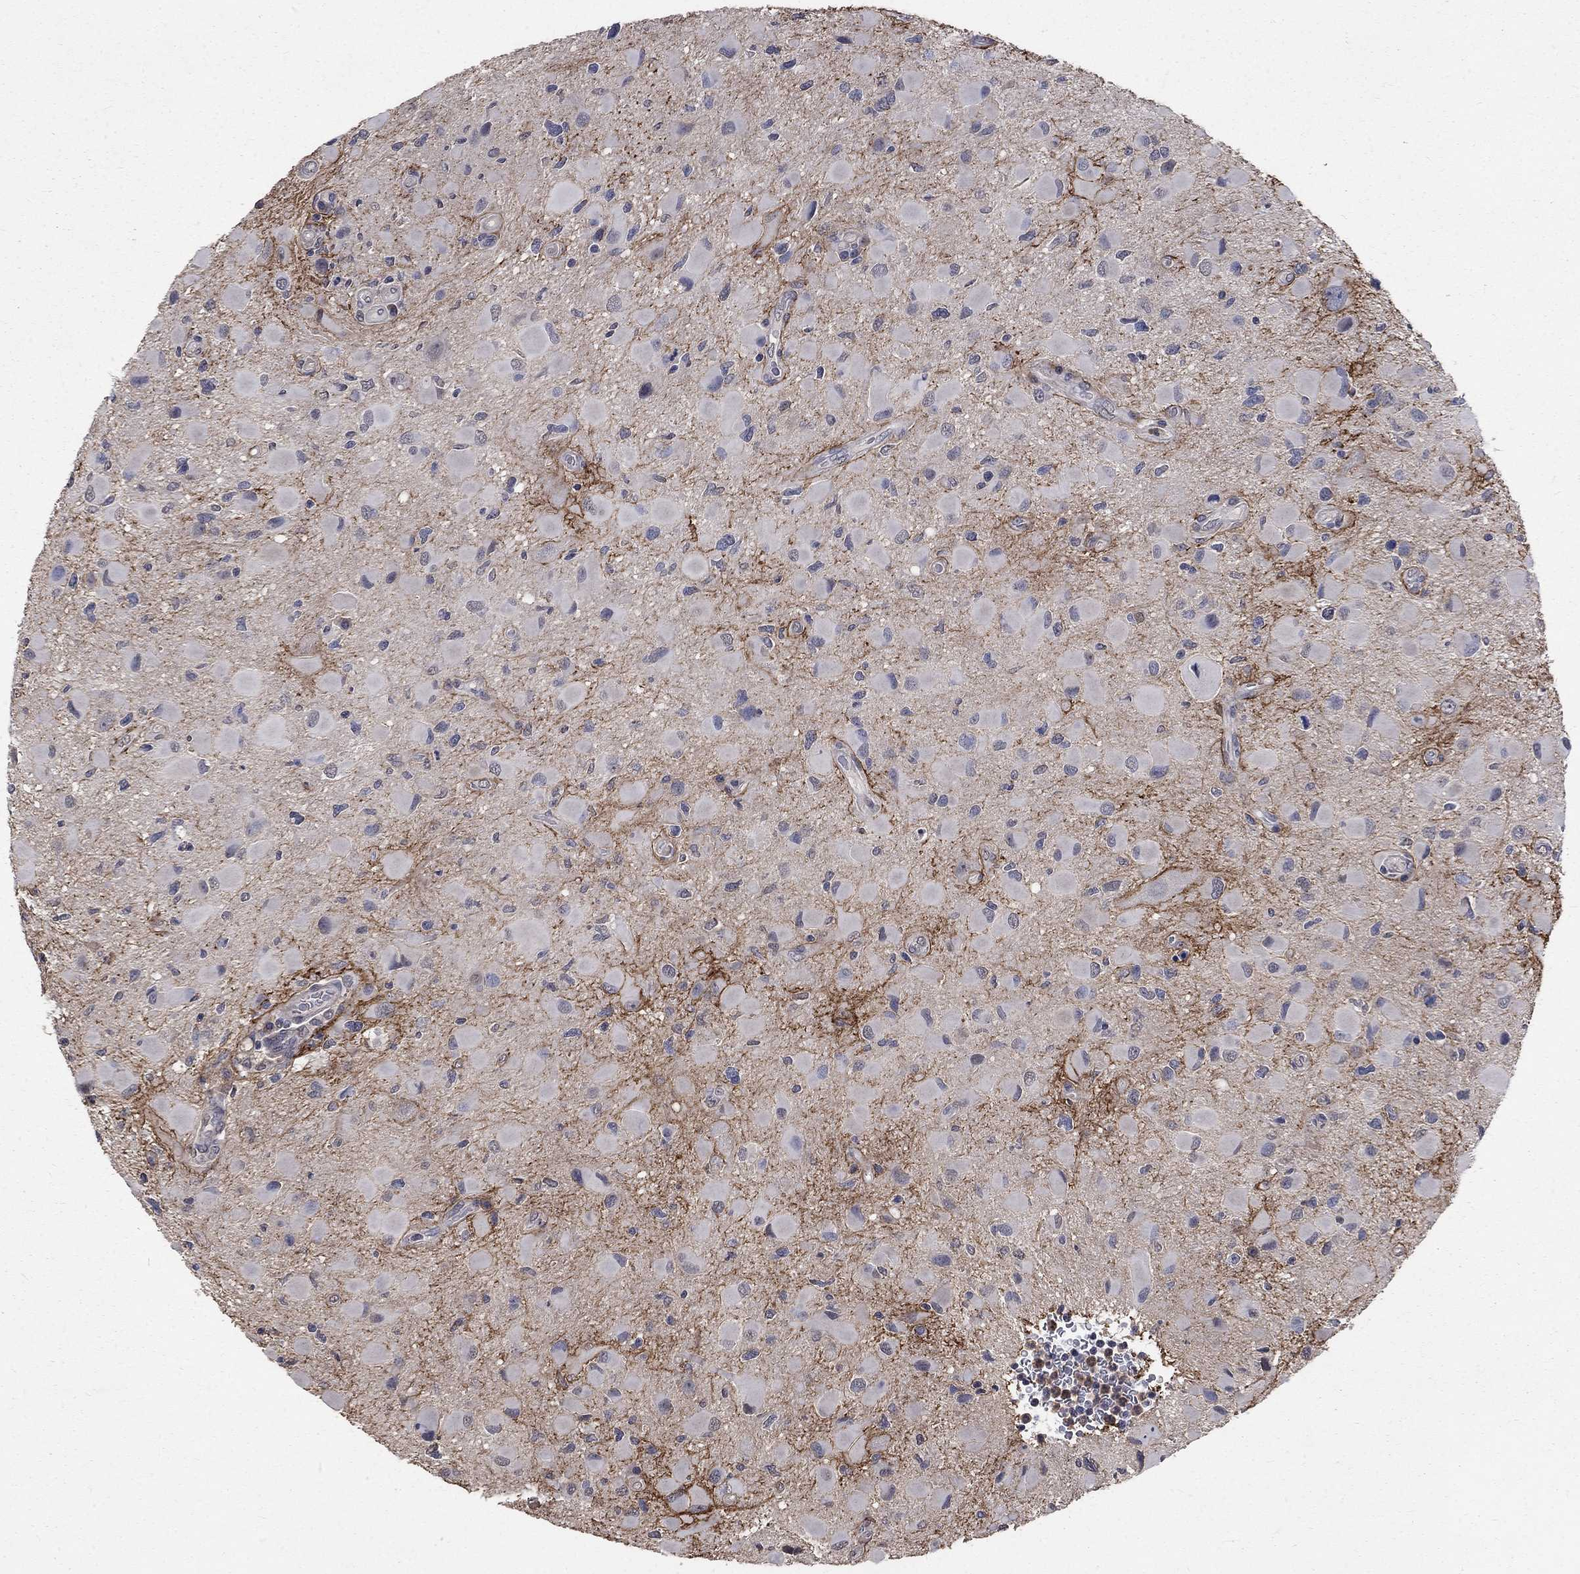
{"staining": {"intensity": "negative", "quantity": "none", "location": "none"}, "tissue": "glioma", "cell_type": "Tumor cells", "image_type": "cancer", "snomed": [{"axis": "morphology", "description": "Glioma, malignant, Low grade"}, {"axis": "topography", "description": "Brain"}], "caption": "Tumor cells are negative for protein expression in human malignant glioma (low-grade).", "gene": "CHST5", "patient": {"sex": "female", "age": 32}}